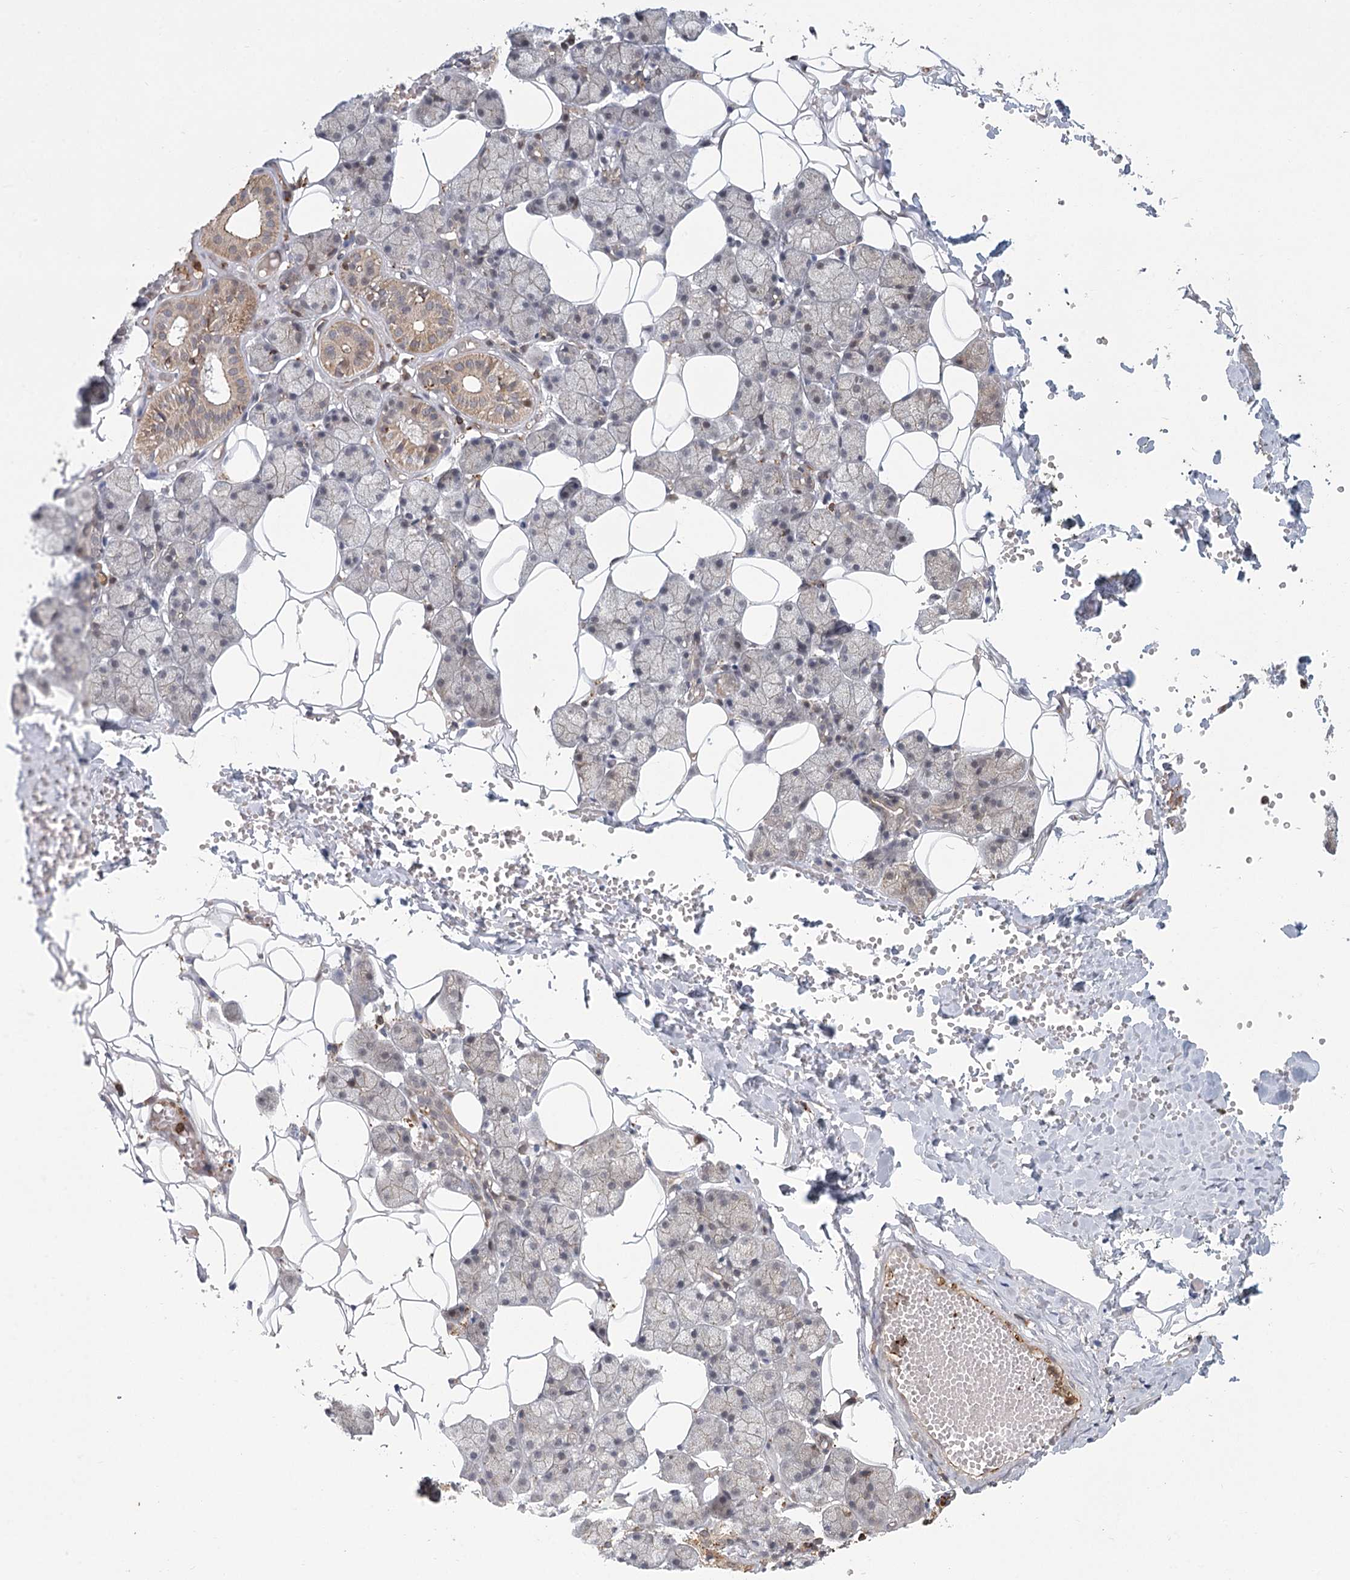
{"staining": {"intensity": "moderate", "quantity": "25%-75%", "location": "cytoplasmic/membranous"}, "tissue": "salivary gland", "cell_type": "Glandular cells", "image_type": "normal", "snomed": [{"axis": "morphology", "description": "Normal tissue, NOS"}, {"axis": "topography", "description": "Salivary gland"}], "caption": "Benign salivary gland reveals moderate cytoplasmic/membranous positivity in about 25%-75% of glandular cells The staining was performed using DAB (3,3'-diaminobenzidine) to visualize the protein expression in brown, while the nuclei were stained in blue with hematoxylin (Magnification: 20x)..", "gene": "MEPE", "patient": {"sex": "female", "age": 33}}